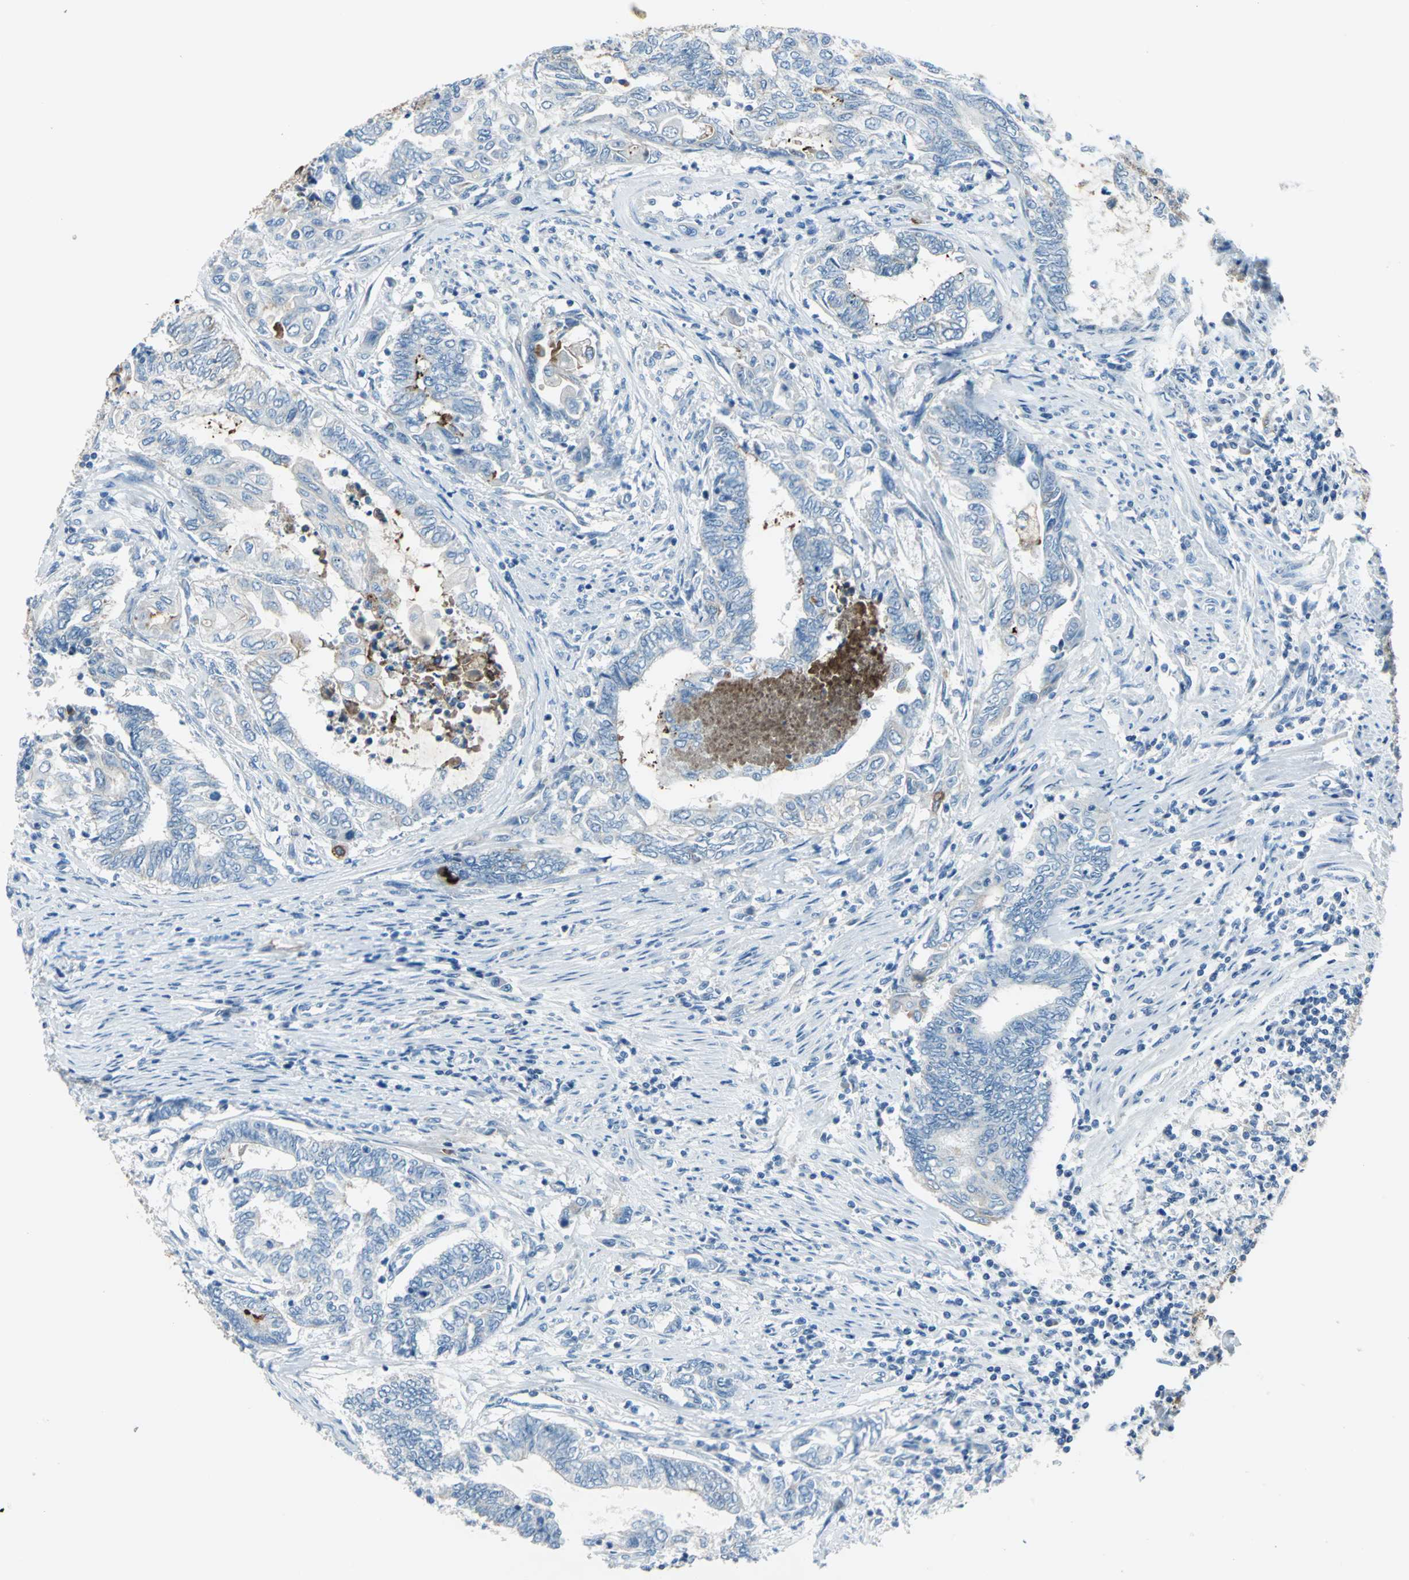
{"staining": {"intensity": "moderate", "quantity": "<25%", "location": "cytoplasmic/membranous"}, "tissue": "endometrial cancer", "cell_type": "Tumor cells", "image_type": "cancer", "snomed": [{"axis": "morphology", "description": "Adenocarcinoma, NOS"}, {"axis": "topography", "description": "Uterus"}, {"axis": "topography", "description": "Endometrium"}], "caption": "Protein staining exhibits moderate cytoplasmic/membranous expression in approximately <25% of tumor cells in endometrial cancer. The staining is performed using DAB brown chromogen to label protein expression. The nuclei are counter-stained blue using hematoxylin.", "gene": "MUC4", "patient": {"sex": "female", "age": 70}}